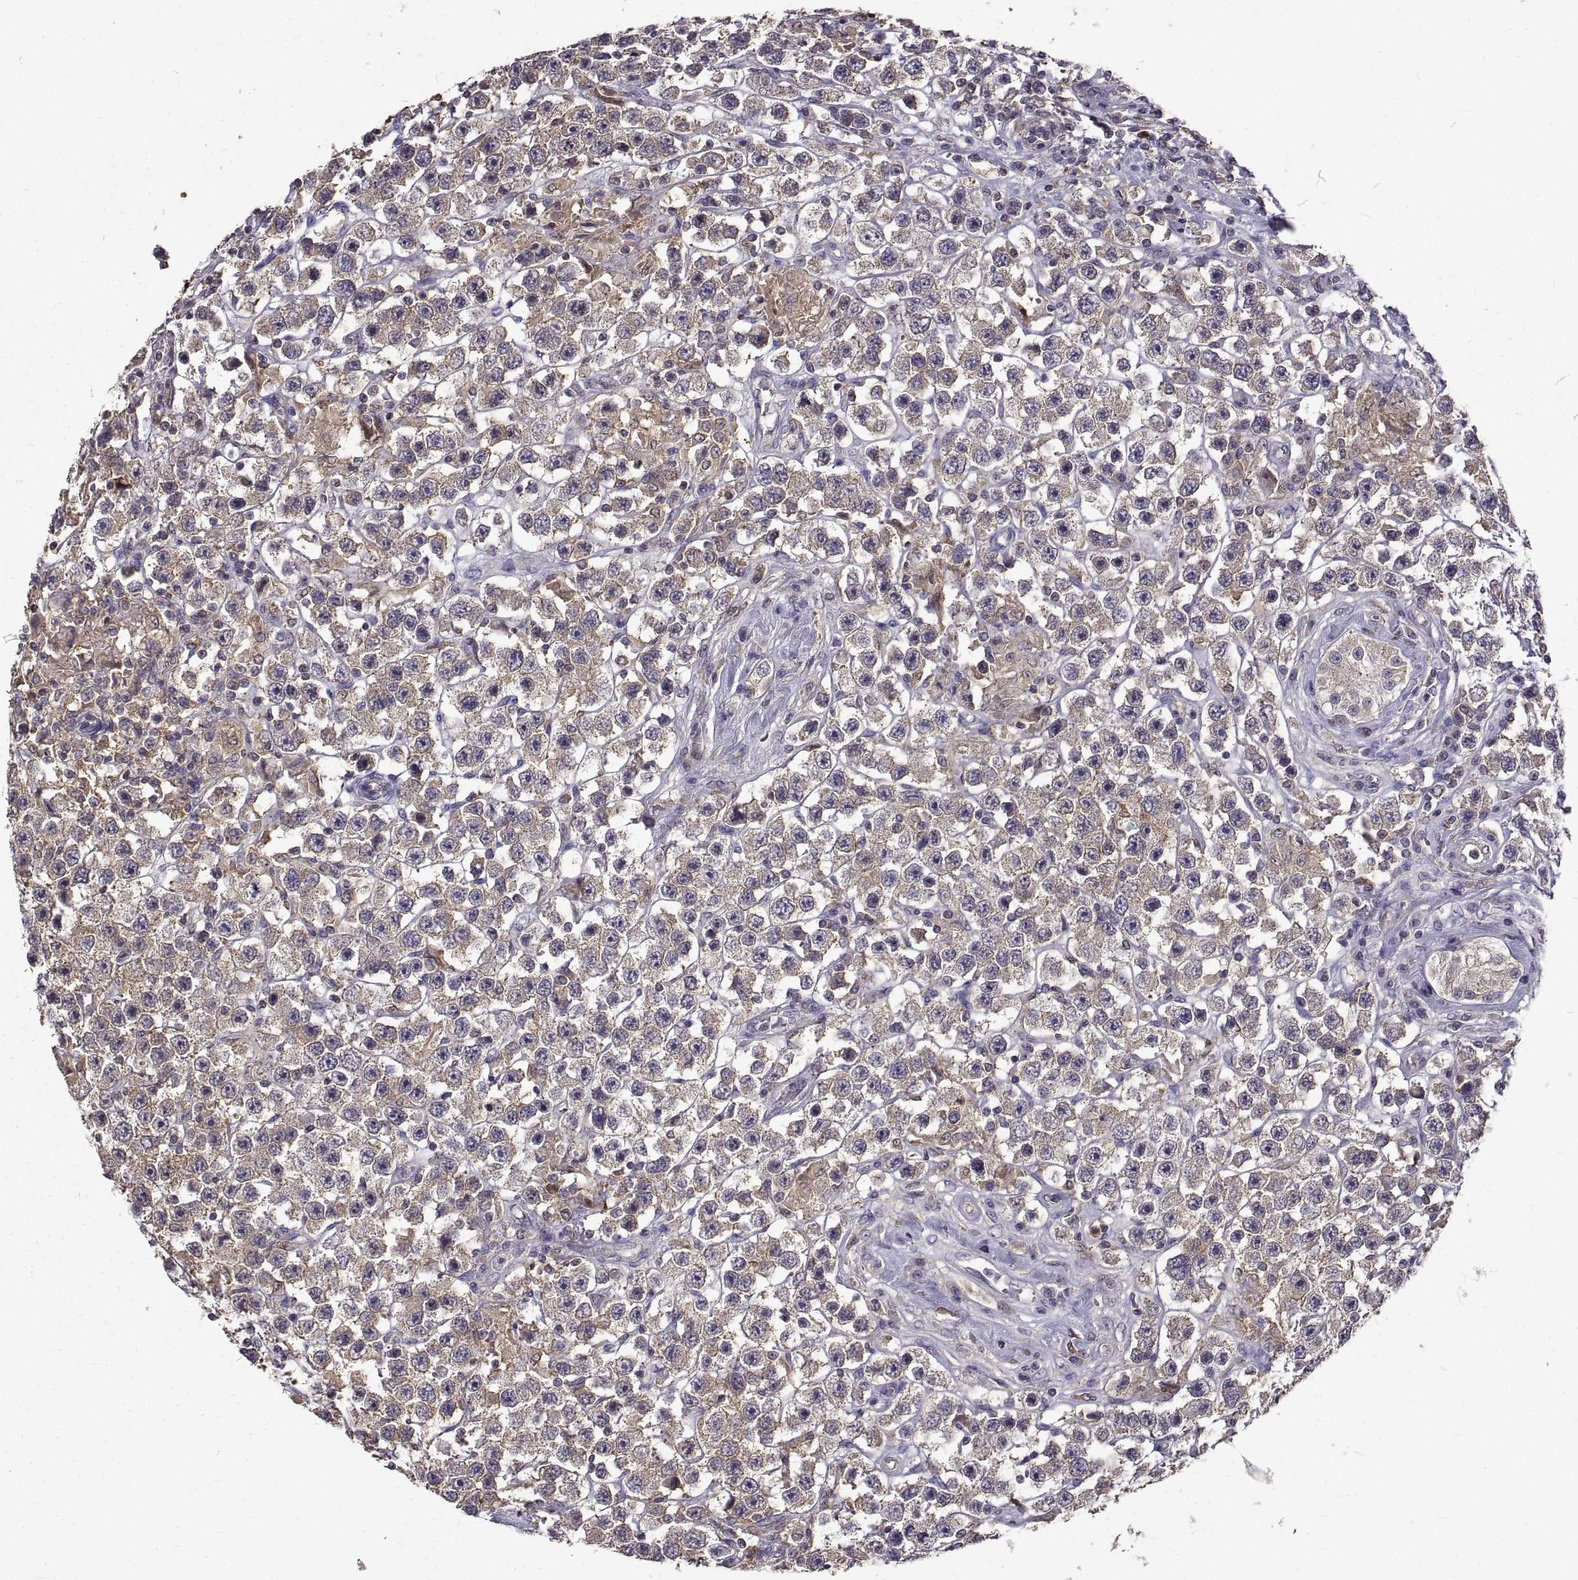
{"staining": {"intensity": "weak", "quantity": "<25%", "location": "cytoplasmic/membranous"}, "tissue": "testis cancer", "cell_type": "Tumor cells", "image_type": "cancer", "snomed": [{"axis": "morphology", "description": "Seminoma, NOS"}, {"axis": "topography", "description": "Testis"}], "caption": "There is no significant staining in tumor cells of testis cancer (seminoma). (DAB (3,3'-diaminobenzidine) IHC visualized using brightfield microscopy, high magnification).", "gene": "PEA15", "patient": {"sex": "male", "age": 45}}